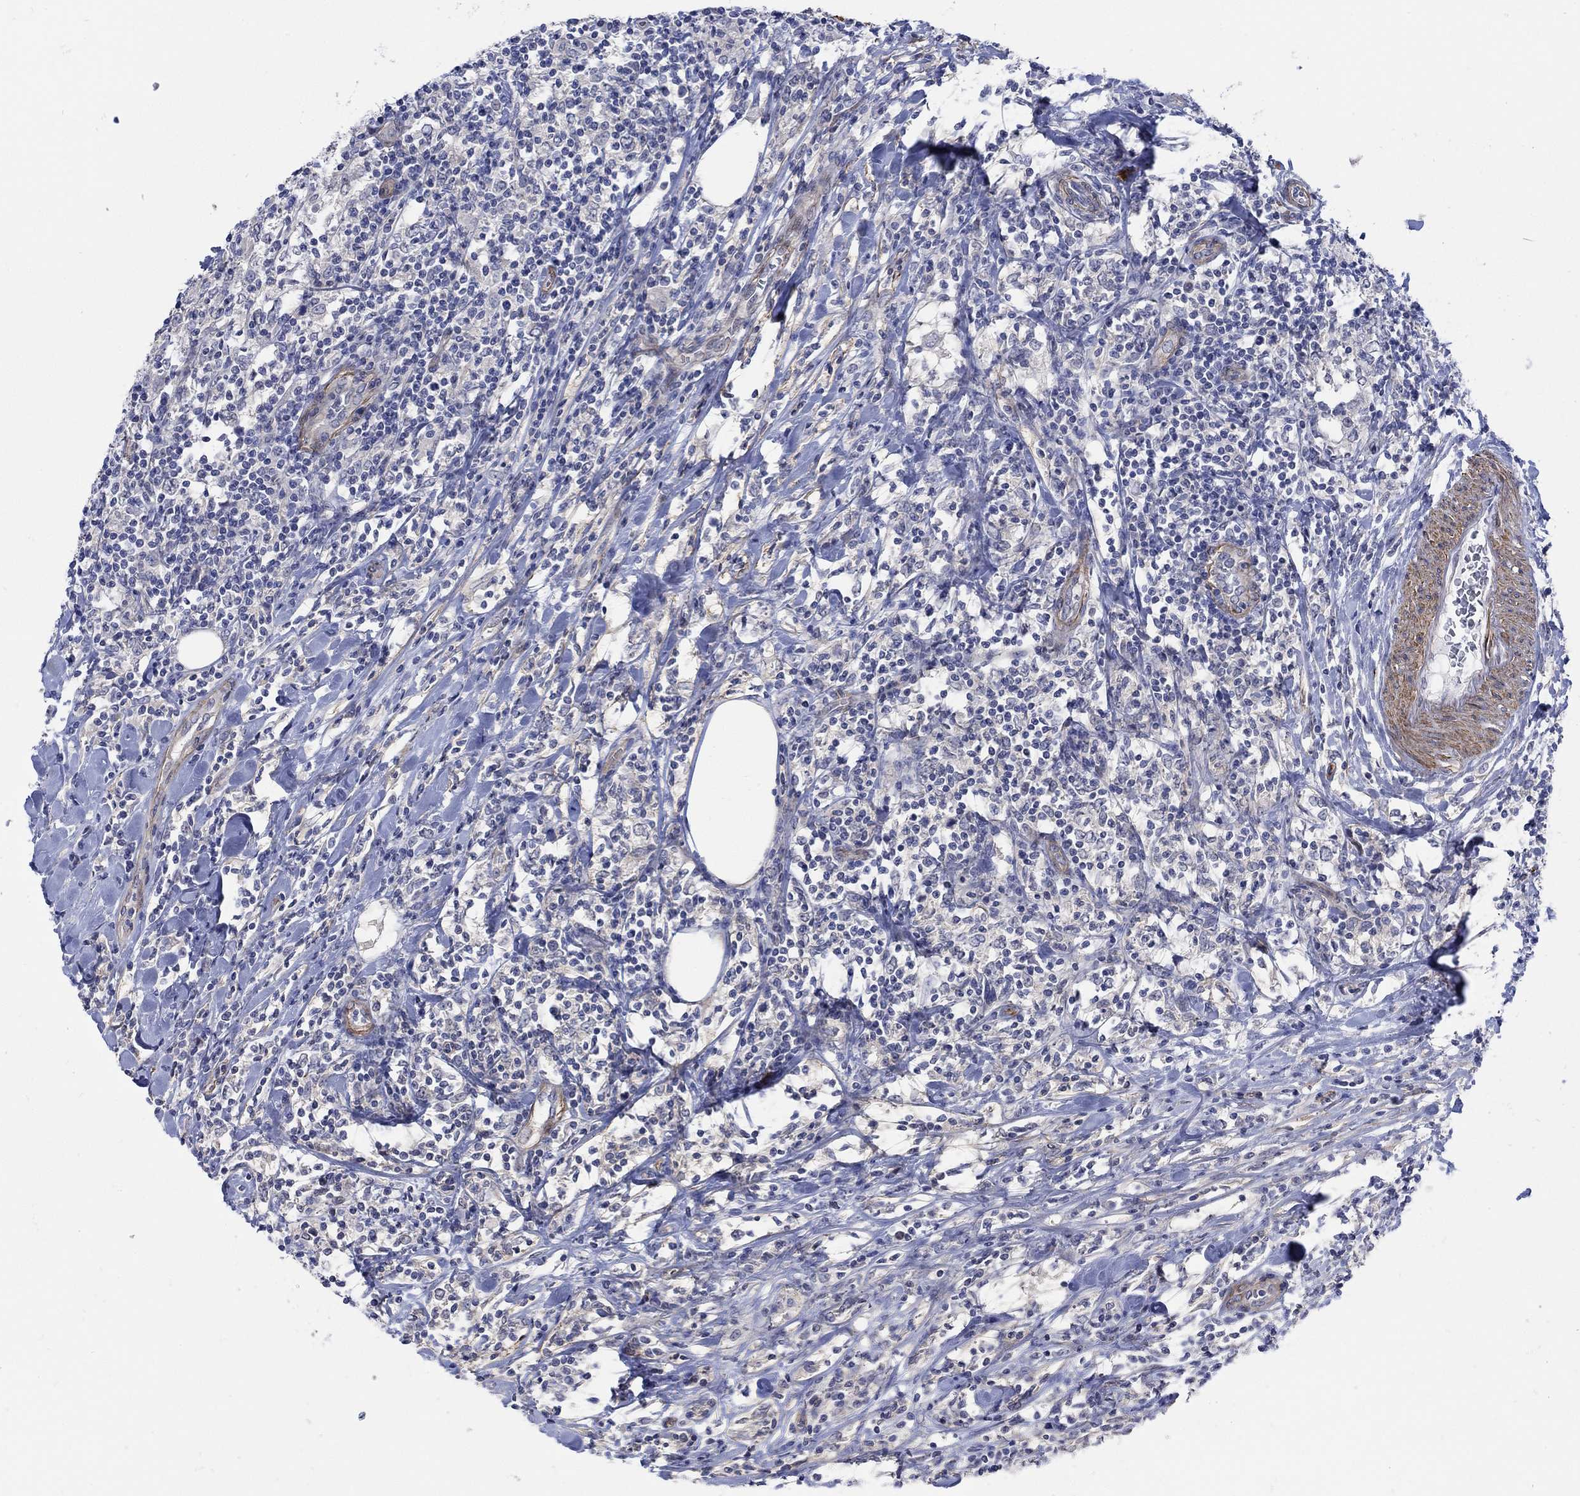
{"staining": {"intensity": "negative", "quantity": "none", "location": "none"}, "tissue": "lymphoma", "cell_type": "Tumor cells", "image_type": "cancer", "snomed": [{"axis": "morphology", "description": "Malignant lymphoma, non-Hodgkin's type, High grade"}, {"axis": "topography", "description": "Lymph node"}], "caption": "IHC image of neoplastic tissue: high-grade malignant lymphoma, non-Hodgkin's type stained with DAB demonstrates no significant protein positivity in tumor cells. The staining was performed using DAB to visualize the protein expression in brown, while the nuclei were stained in blue with hematoxylin (Magnification: 20x).", "gene": "SCN7A", "patient": {"sex": "female", "age": 84}}